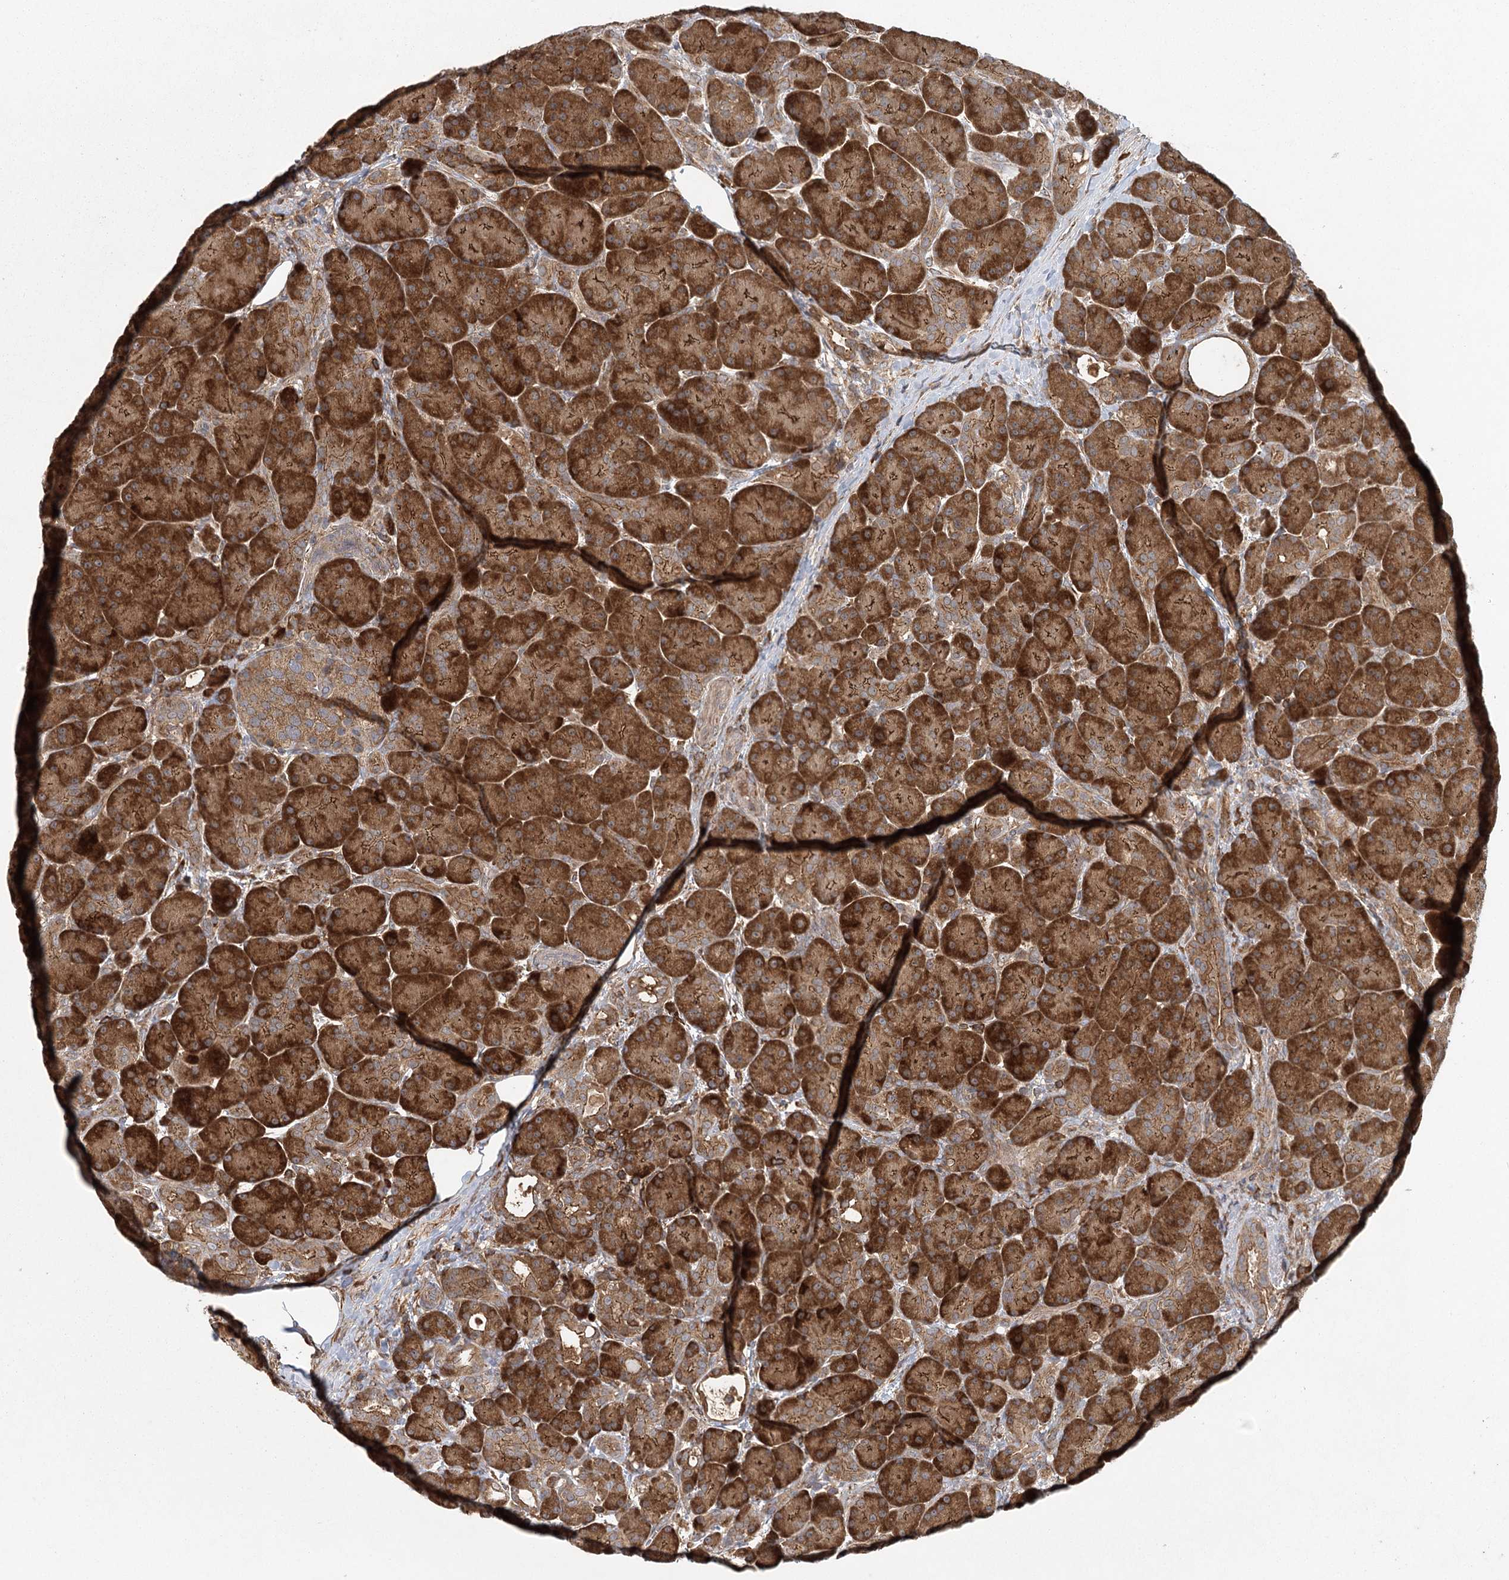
{"staining": {"intensity": "strong", "quantity": ">75%", "location": "cytoplasmic/membranous"}, "tissue": "pancreas", "cell_type": "Exocrine glandular cells", "image_type": "normal", "snomed": [{"axis": "morphology", "description": "Normal tissue, NOS"}, {"axis": "topography", "description": "Pancreas"}], "caption": "Pancreas stained with immunohistochemistry displays strong cytoplasmic/membranous expression in about >75% of exocrine glandular cells. (DAB IHC with brightfield microscopy, high magnification).", "gene": "PLEKHA7", "patient": {"sex": "male", "age": 63}}